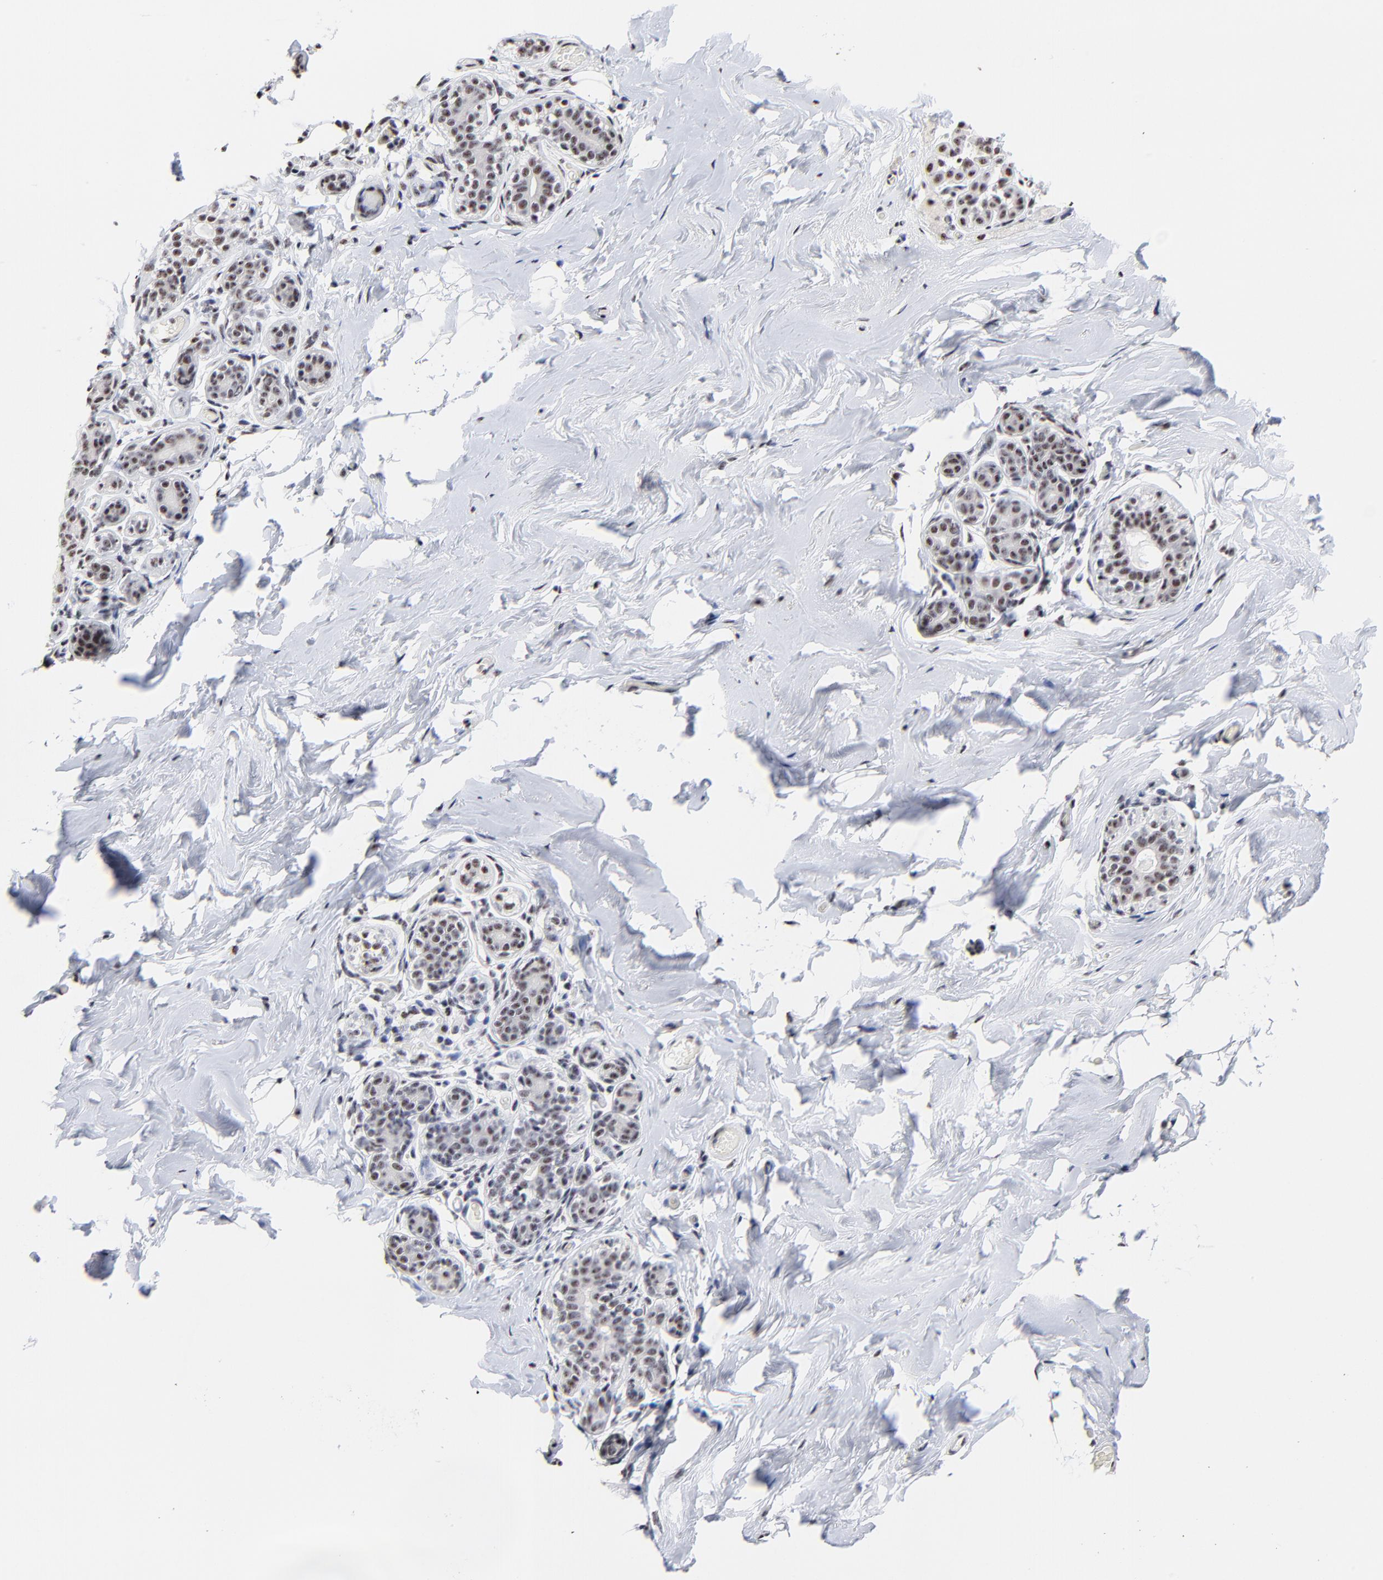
{"staining": {"intensity": "moderate", "quantity": ">75%", "location": "nuclear"}, "tissue": "breast", "cell_type": "Adipocytes", "image_type": "normal", "snomed": [{"axis": "morphology", "description": "Normal tissue, NOS"}, {"axis": "topography", "description": "Breast"}, {"axis": "topography", "description": "Soft tissue"}], "caption": "An image of human breast stained for a protein displays moderate nuclear brown staining in adipocytes. Using DAB (brown) and hematoxylin (blue) stains, captured at high magnification using brightfield microscopy.", "gene": "MBD4", "patient": {"sex": "female", "age": 75}}